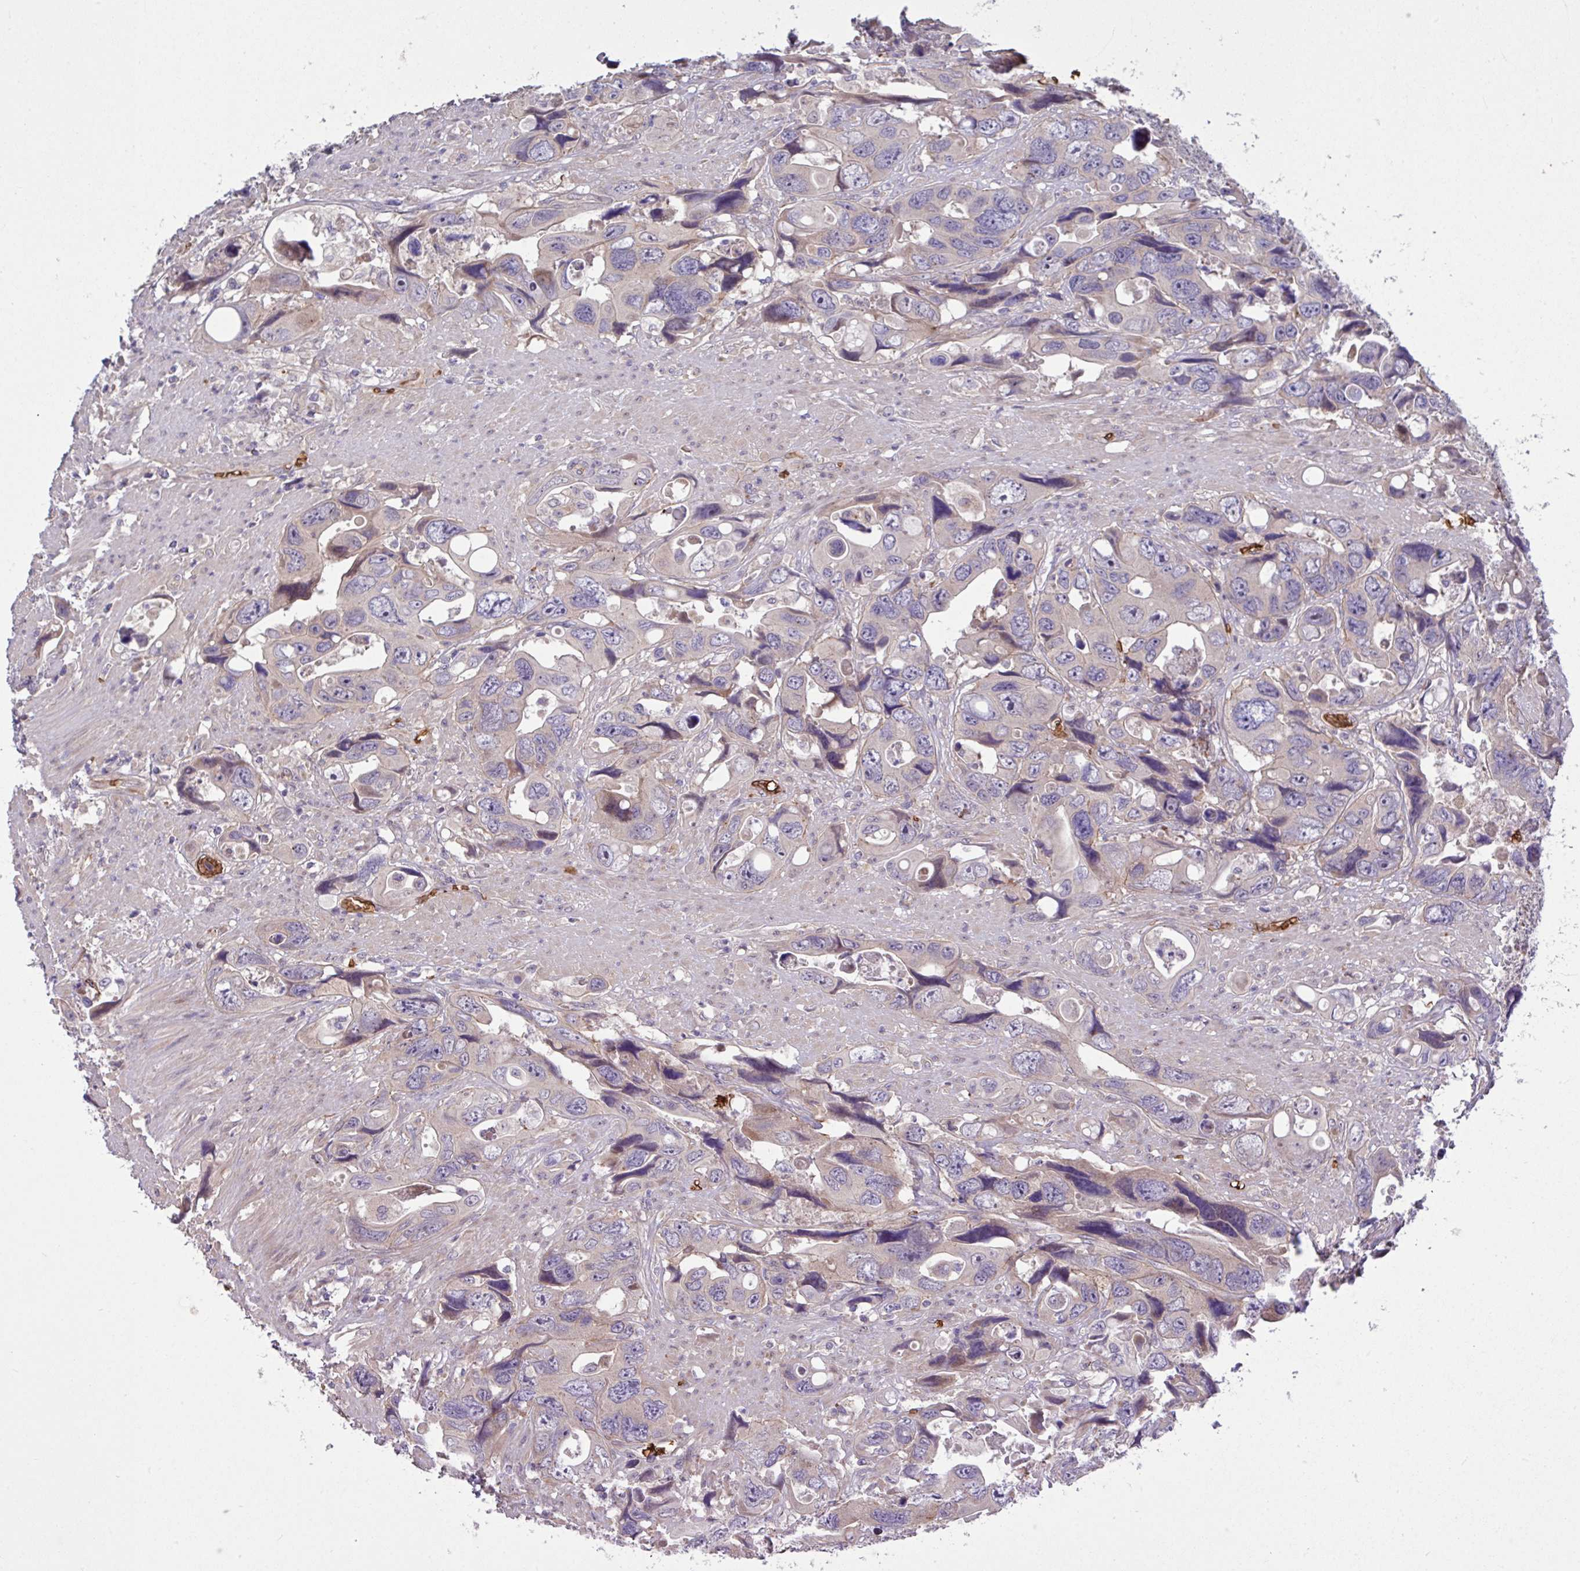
{"staining": {"intensity": "negative", "quantity": "none", "location": "none"}, "tissue": "colorectal cancer", "cell_type": "Tumor cells", "image_type": "cancer", "snomed": [{"axis": "morphology", "description": "Adenocarcinoma, NOS"}, {"axis": "topography", "description": "Rectum"}], "caption": "IHC histopathology image of colorectal cancer (adenocarcinoma) stained for a protein (brown), which displays no expression in tumor cells.", "gene": "RAD21L1", "patient": {"sex": "male", "age": 57}}